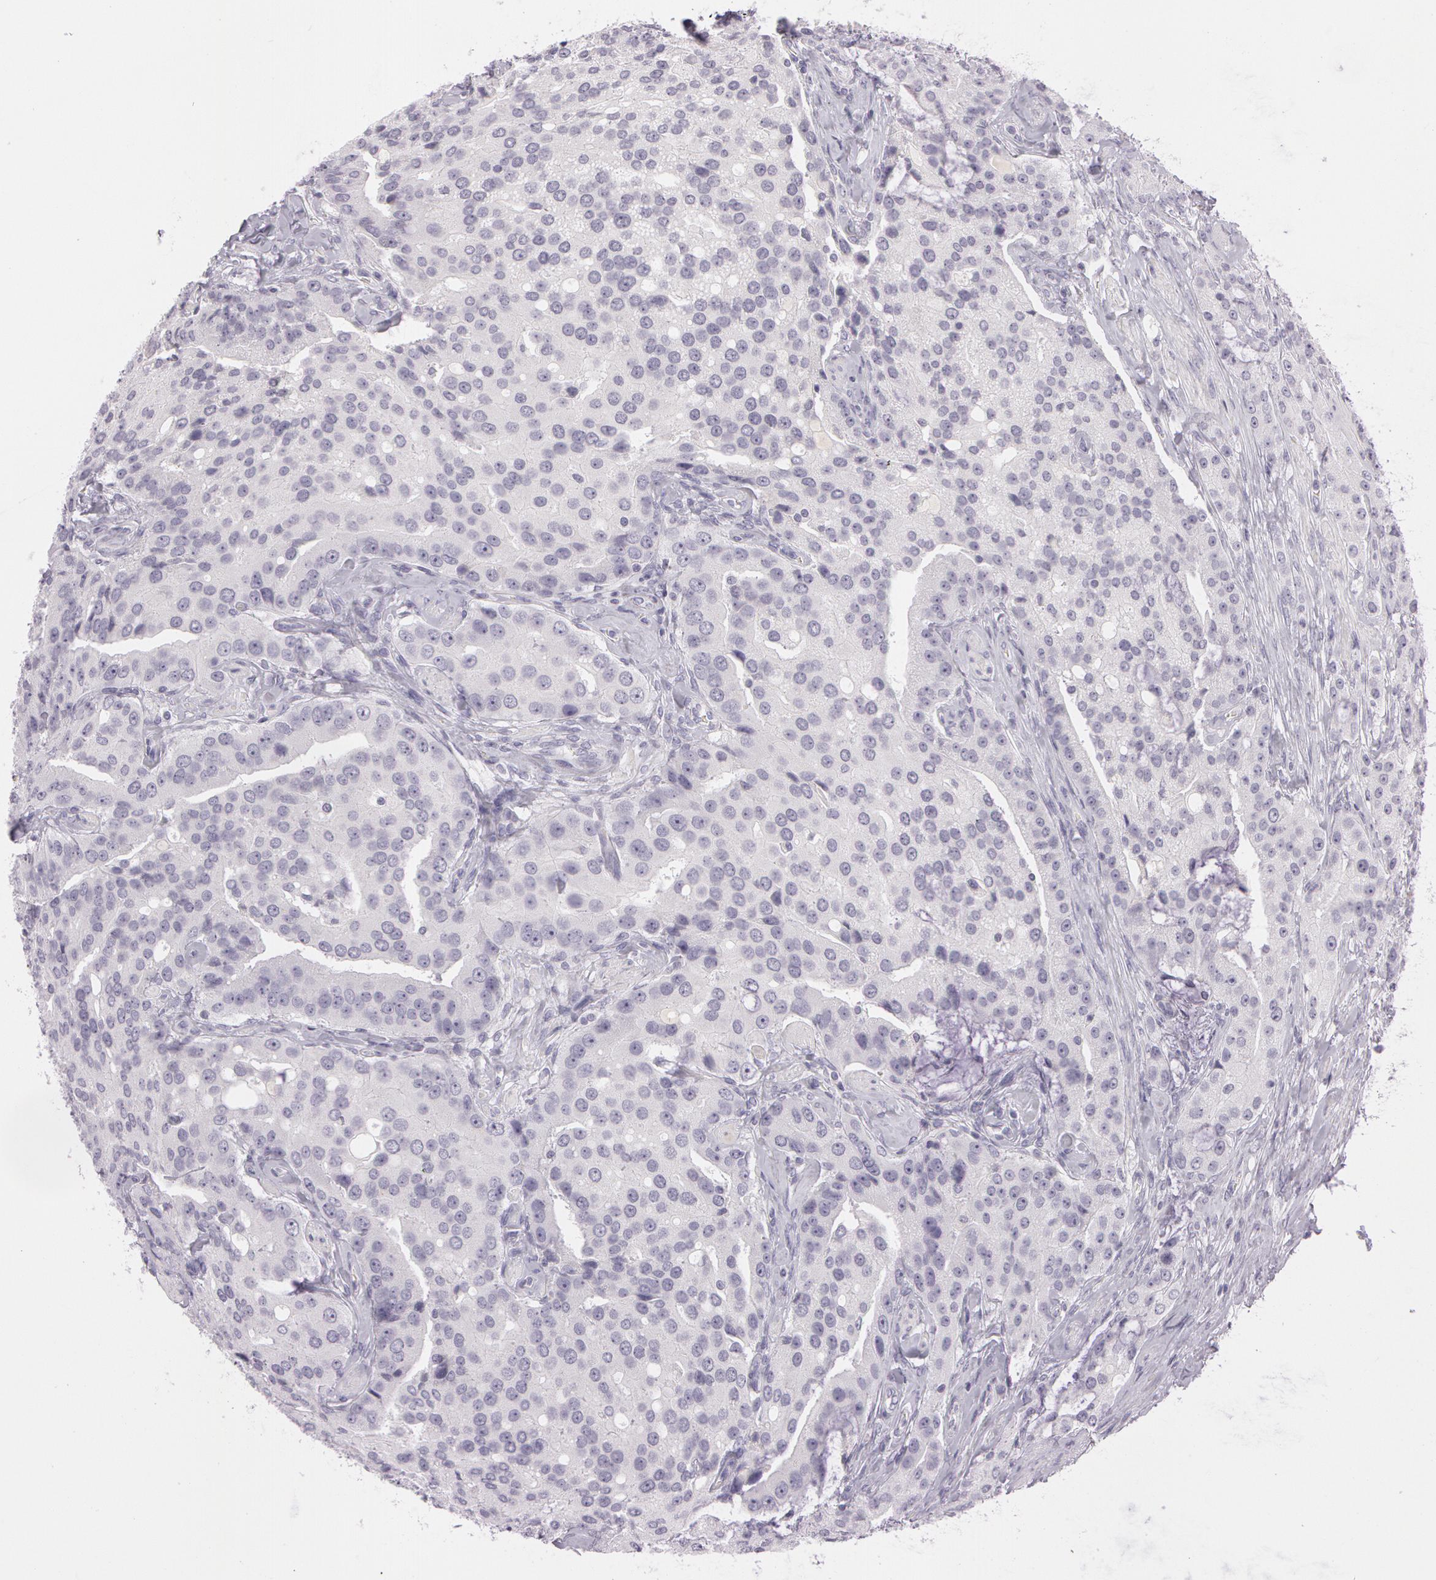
{"staining": {"intensity": "negative", "quantity": "none", "location": "none"}, "tissue": "prostate cancer", "cell_type": "Tumor cells", "image_type": "cancer", "snomed": [{"axis": "morphology", "description": "Adenocarcinoma, Medium grade"}, {"axis": "topography", "description": "Prostate"}], "caption": "Prostate cancer was stained to show a protein in brown. There is no significant staining in tumor cells.", "gene": "OTC", "patient": {"sex": "male", "age": 72}}